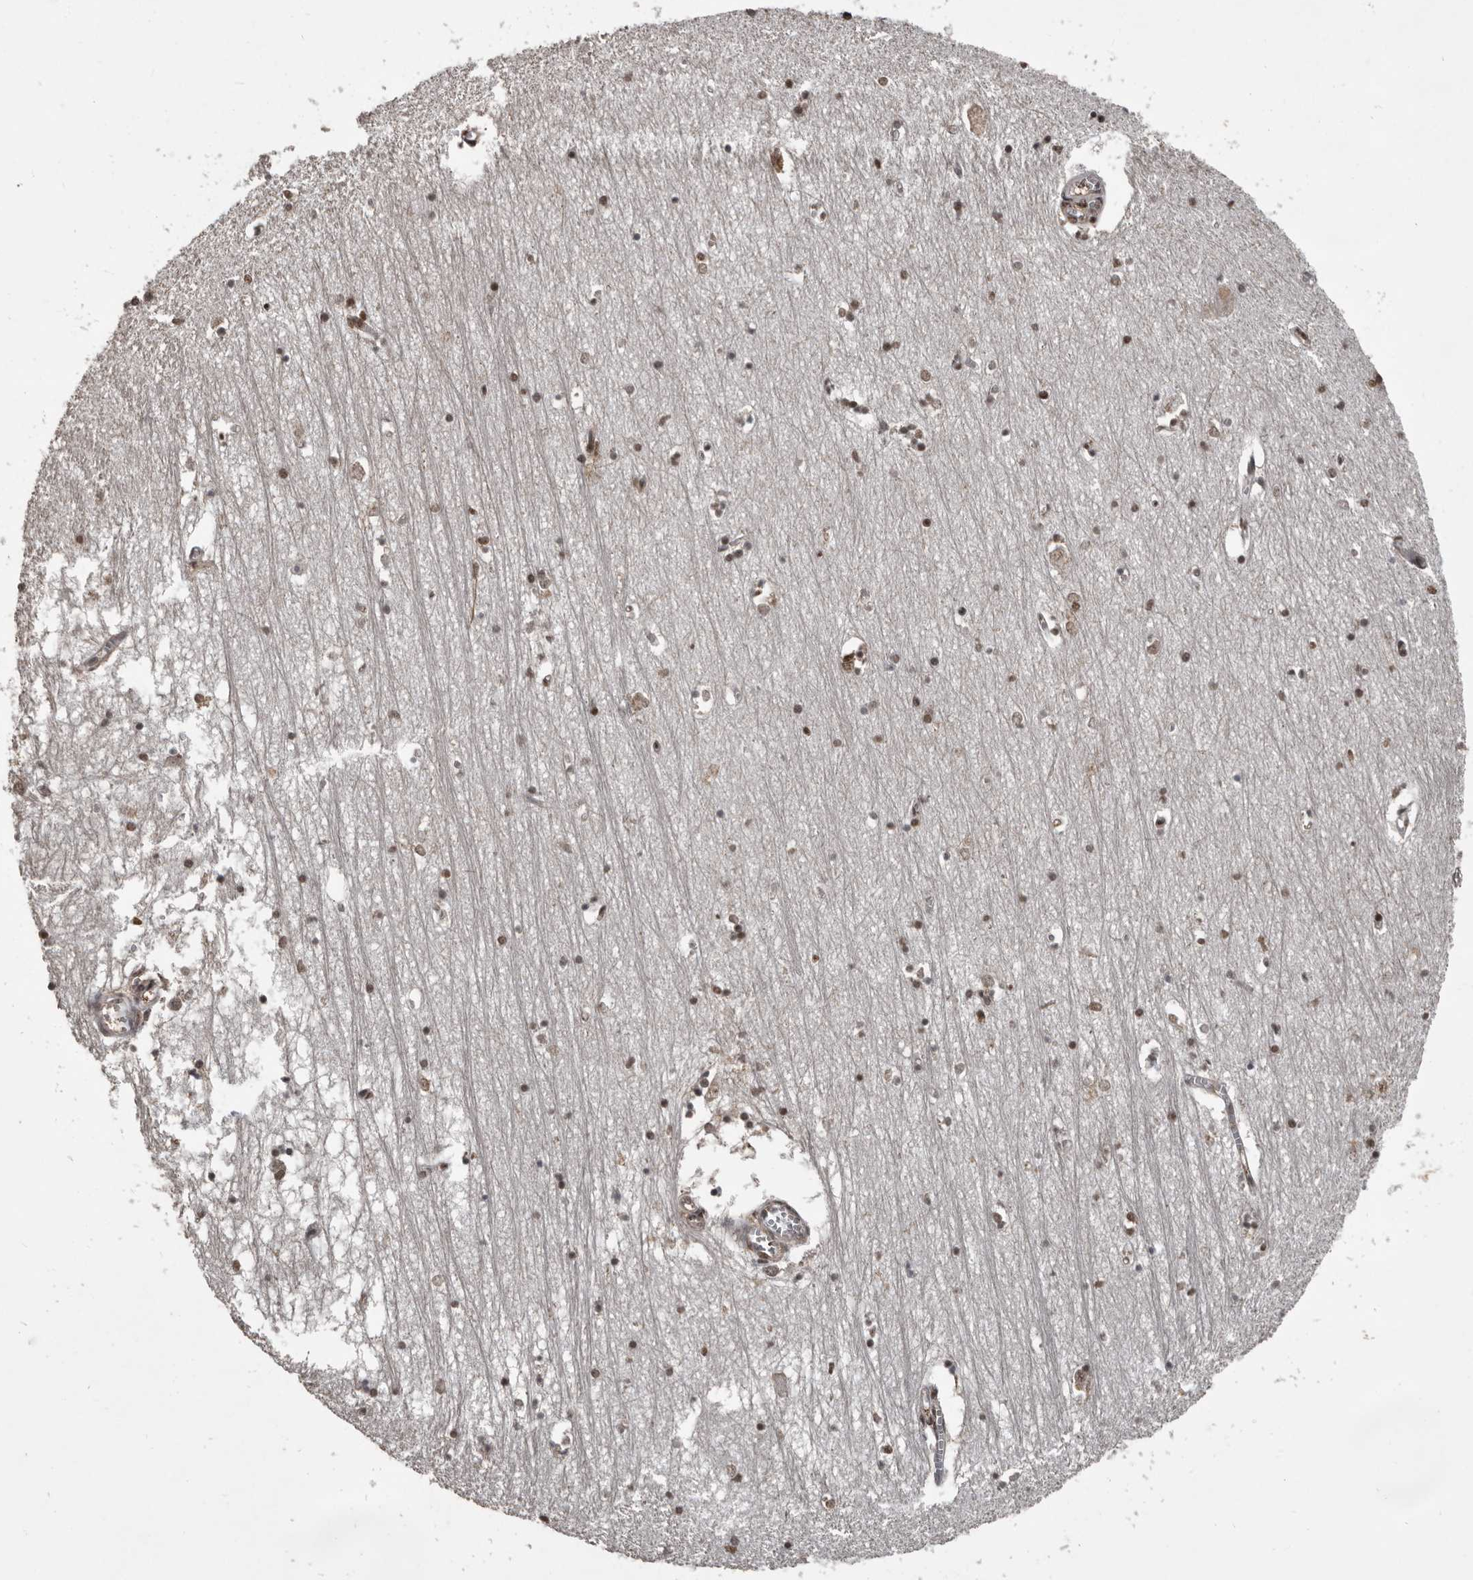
{"staining": {"intensity": "moderate", "quantity": ">75%", "location": "nuclear"}, "tissue": "hippocampus", "cell_type": "Glial cells", "image_type": "normal", "snomed": [{"axis": "morphology", "description": "Normal tissue, NOS"}, {"axis": "topography", "description": "Hippocampus"}], "caption": "A brown stain shows moderate nuclear staining of a protein in glial cells of unremarkable hippocampus.", "gene": "CHD1L", "patient": {"sex": "male", "age": 70}}